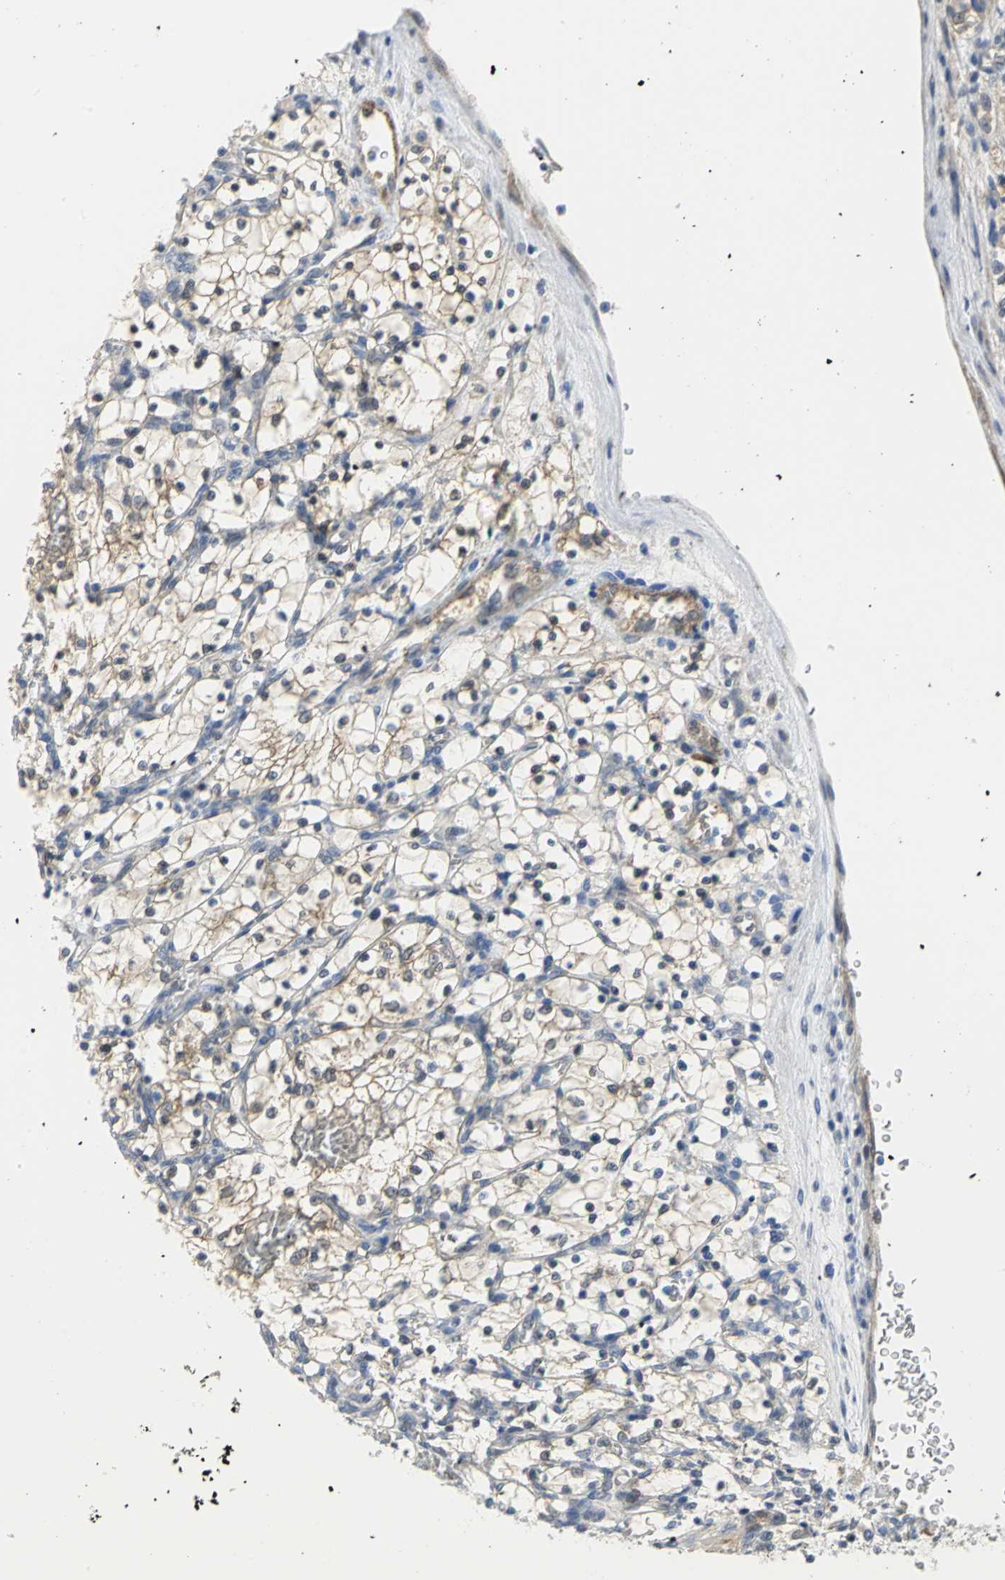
{"staining": {"intensity": "weak", "quantity": "<25%", "location": "cytoplasmic/membranous"}, "tissue": "renal cancer", "cell_type": "Tumor cells", "image_type": "cancer", "snomed": [{"axis": "morphology", "description": "Adenocarcinoma, NOS"}, {"axis": "topography", "description": "Kidney"}], "caption": "Tumor cells show no significant staining in renal cancer.", "gene": "PGM3", "patient": {"sex": "female", "age": 69}}